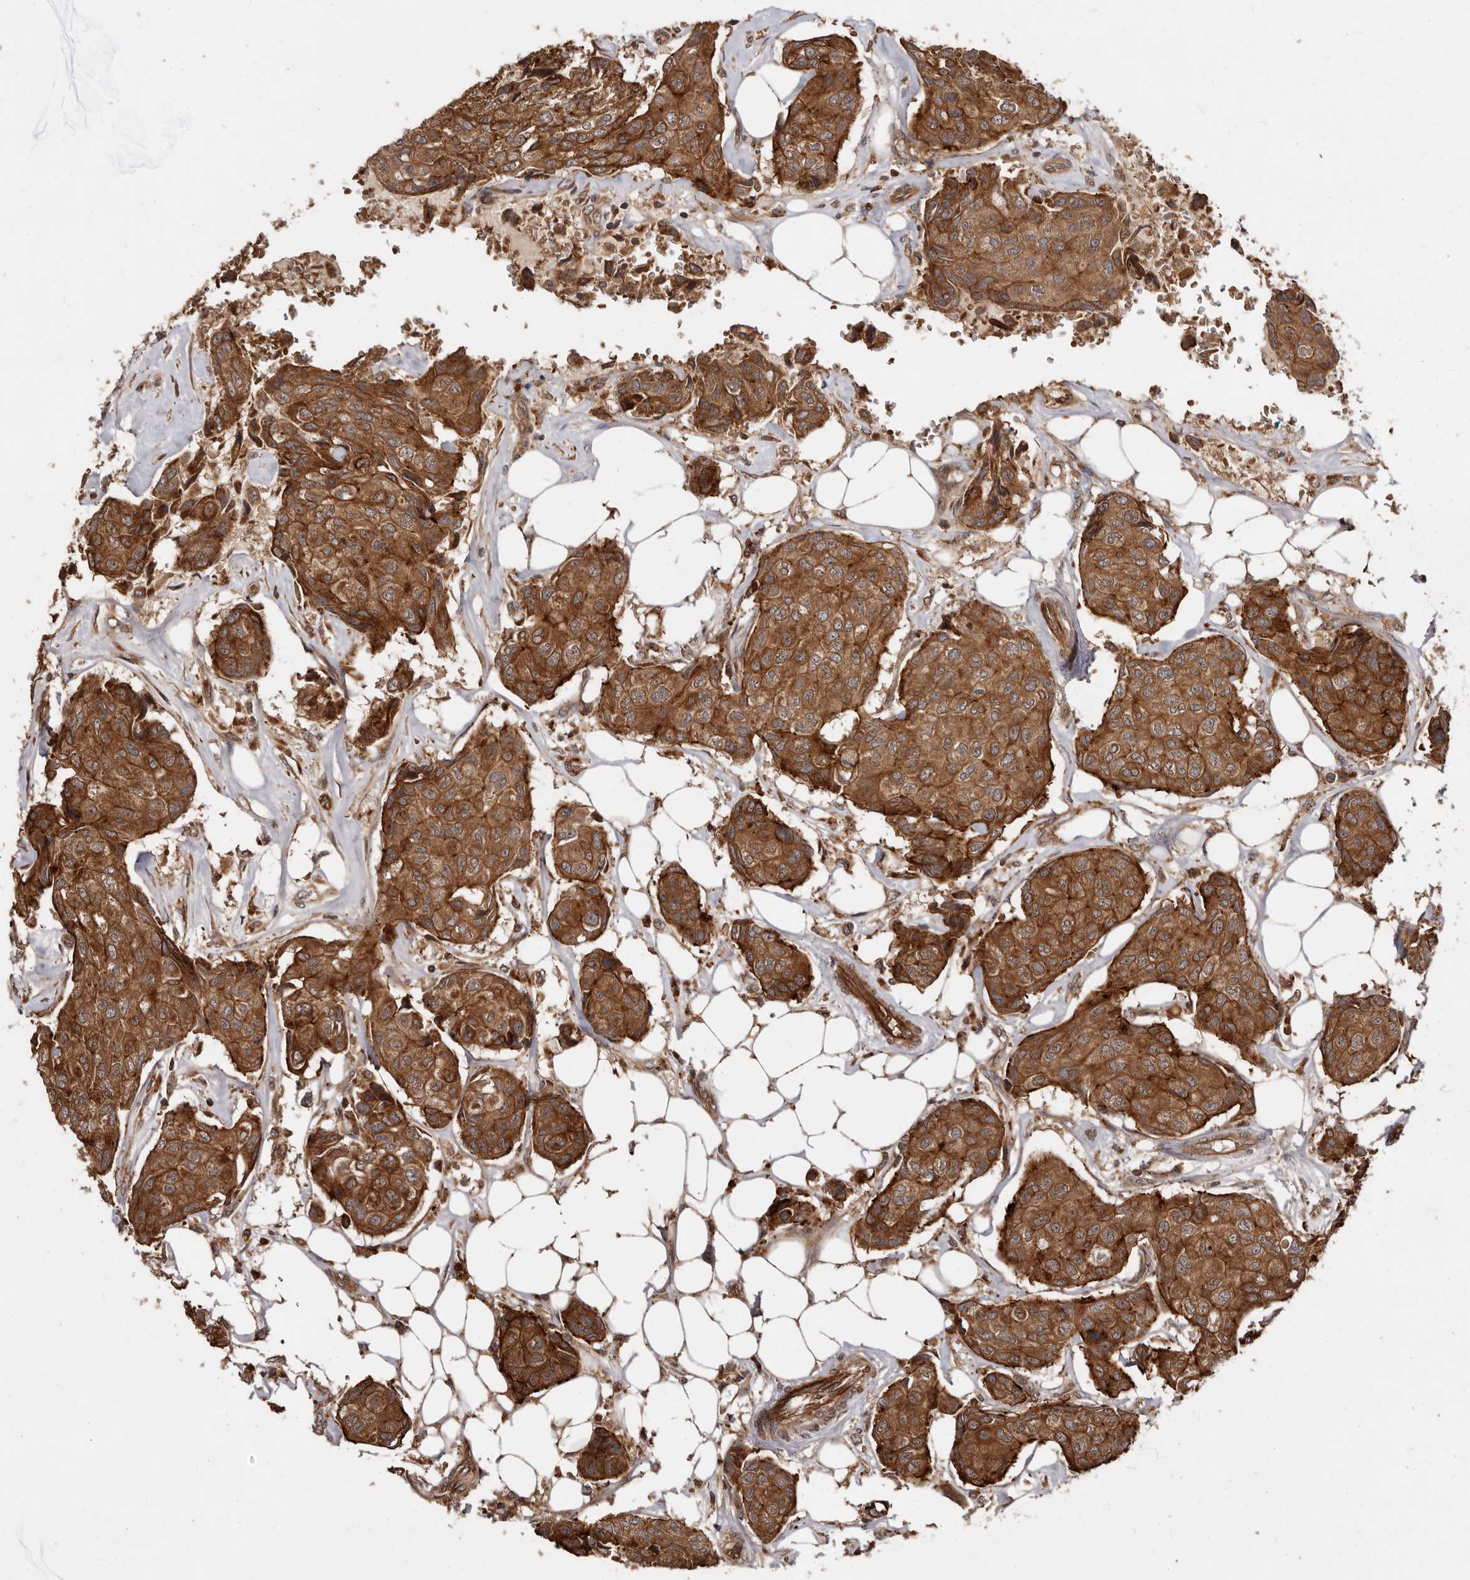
{"staining": {"intensity": "moderate", "quantity": ">75%", "location": "cytoplasmic/membranous"}, "tissue": "breast cancer", "cell_type": "Tumor cells", "image_type": "cancer", "snomed": [{"axis": "morphology", "description": "Duct carcinoma"}, {"axis": "topography", "description": "Breast"}], "caption": "Human breast cancer (invasive ductal carcinoma) stained for a protein (brown) reveals moderate cytoplasmic/membranous positive staining in about >75% of tumor cells.", "gene": "STK36", "patient": {"sex": "female", "age": 80}}